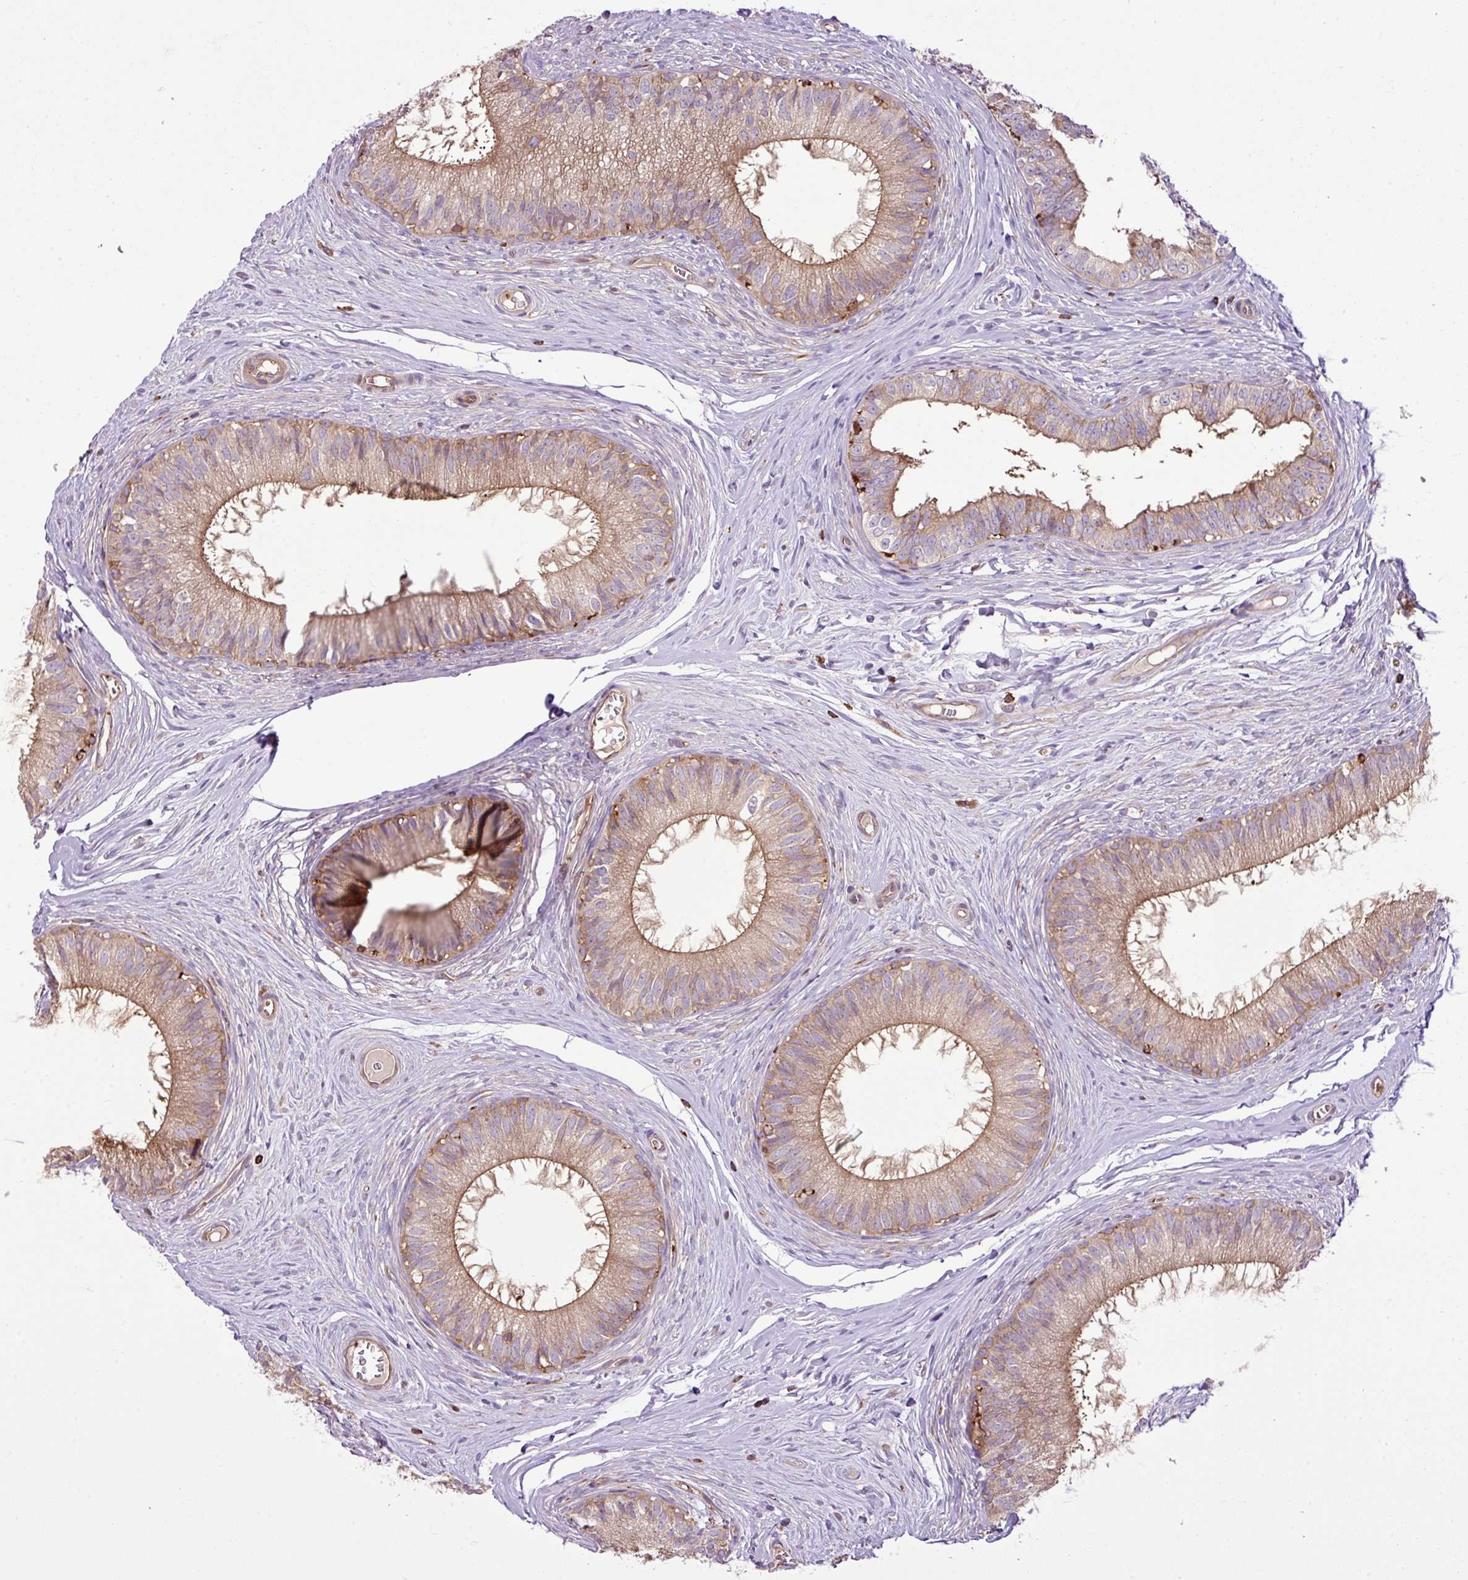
{"staining": {"intensity": "strong", "quantity": "25%-75%", "location": "cytoplasmic/membranous"}, "tissue": "epididymis", "cell_type": "Glandular cells", "image_type": "normal", "snomed": [{"axis": "morphology", "description": "Normal tissue, NOS"}, {"axis": "topography", "description": "Epididymis"}], "caption": "Immunohistochemical staining of unremarkable human epididymis reveals strong cytoplasmic/membranous protein positivity in approximately 25%-75% of glandular cells. (Brightfield microscopy of DAB IHC at high magnification).", "gene": "PGAP6", "patient": {"sex": "male", "age": 25}}